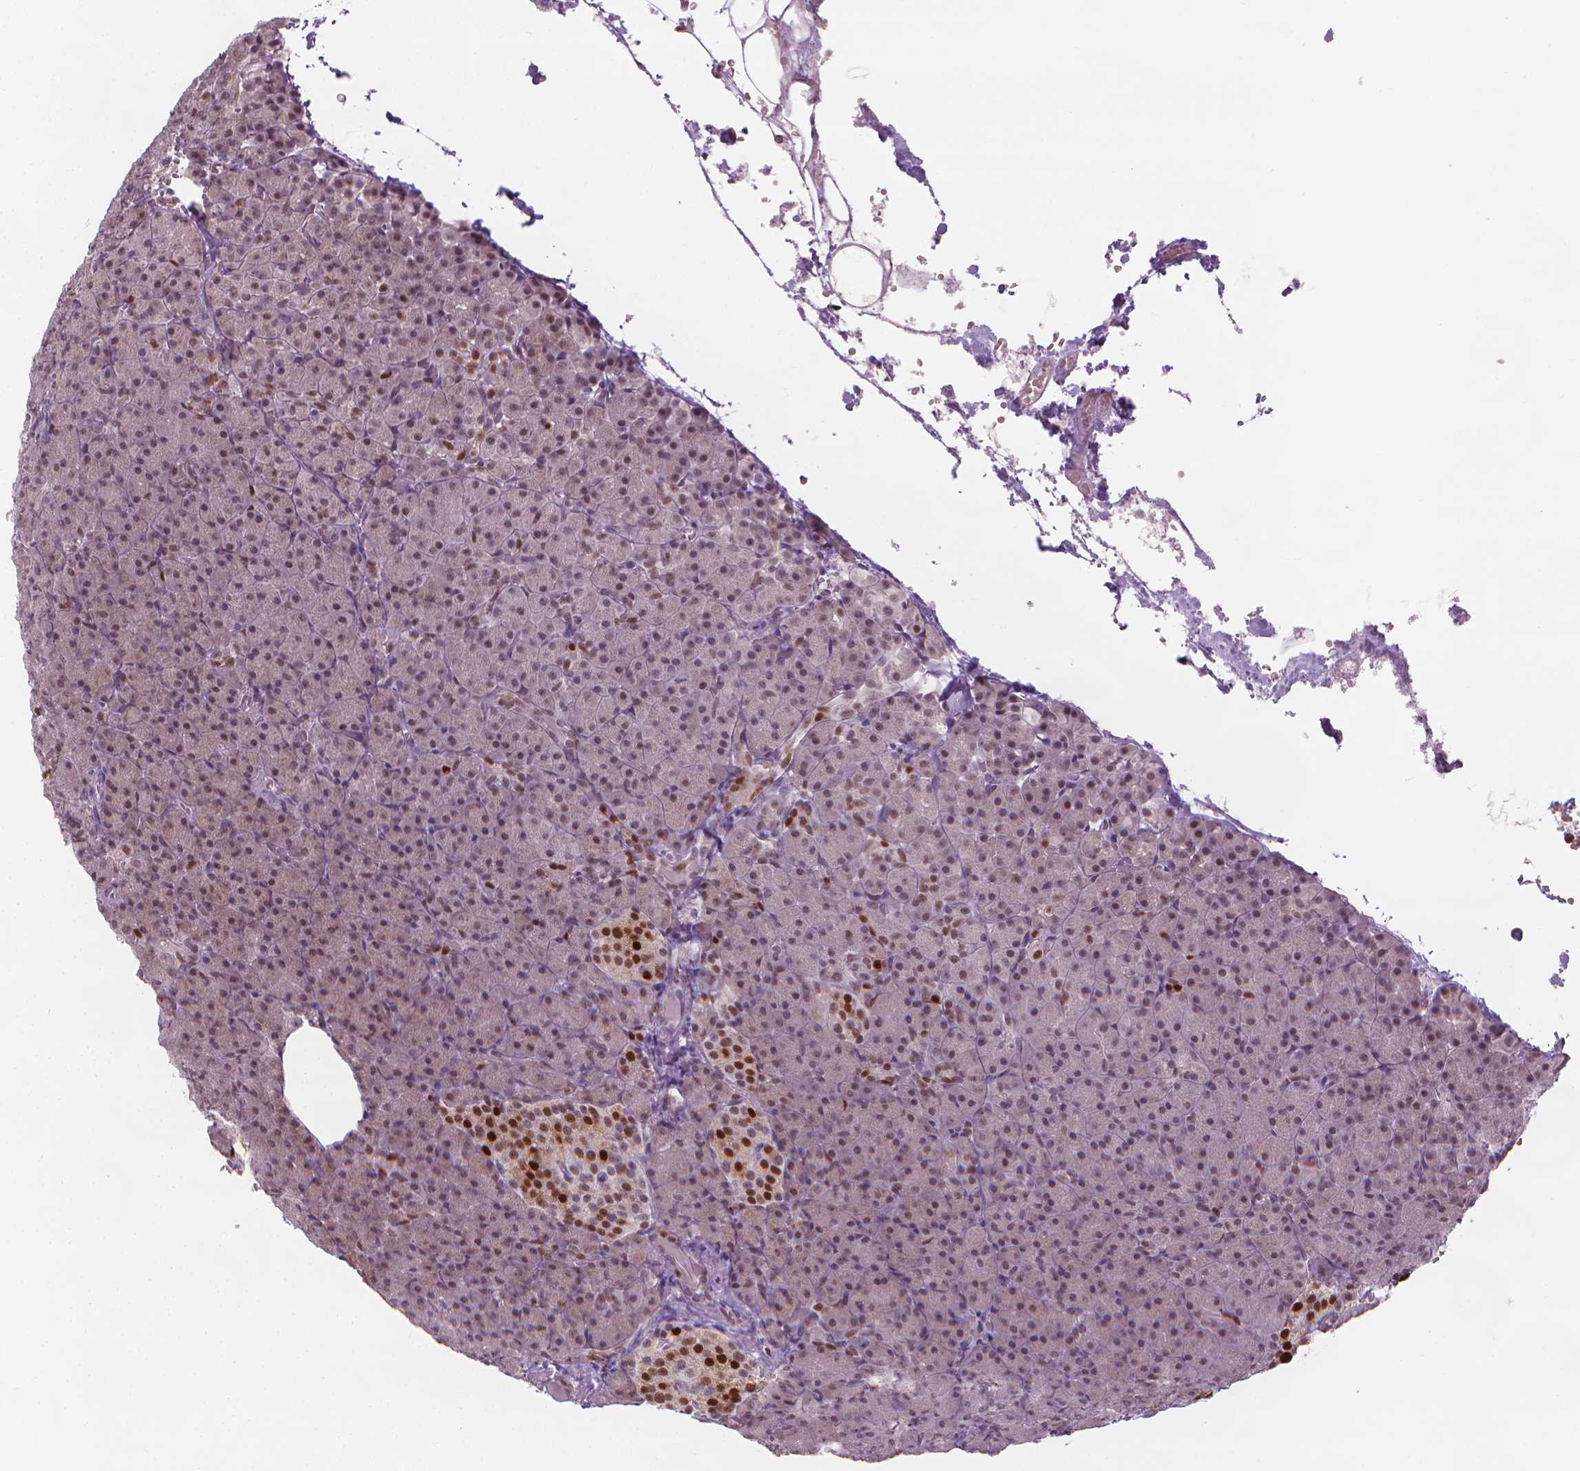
{"staining": {"intensity": "weak", "quantity": "25%-75%", "location": "nuclear"}, "tissue": "pancreas", "cell_type": "Exocrine glandular cells", "image_type": "normal", "snomed": [{"axis": "morphology", "description": "Normal tissue, NOS"}, {"axis": "topography", "description": "Pancreas"}], "caption": "IHC staining of normal pancreas, which displays low levels of weak nuclear positivity in approximately 25%-75% of exocrine glandular cells indicating weak nuclear protein positivity. The staining was performed using DAB (3,3'-diaminobenzidine) (brown) for protein detection and nuclei were counterstained in hematoxylin (blue).", "gene": "CDKN1C", "patient": {"sex": "female", "age": 74}}